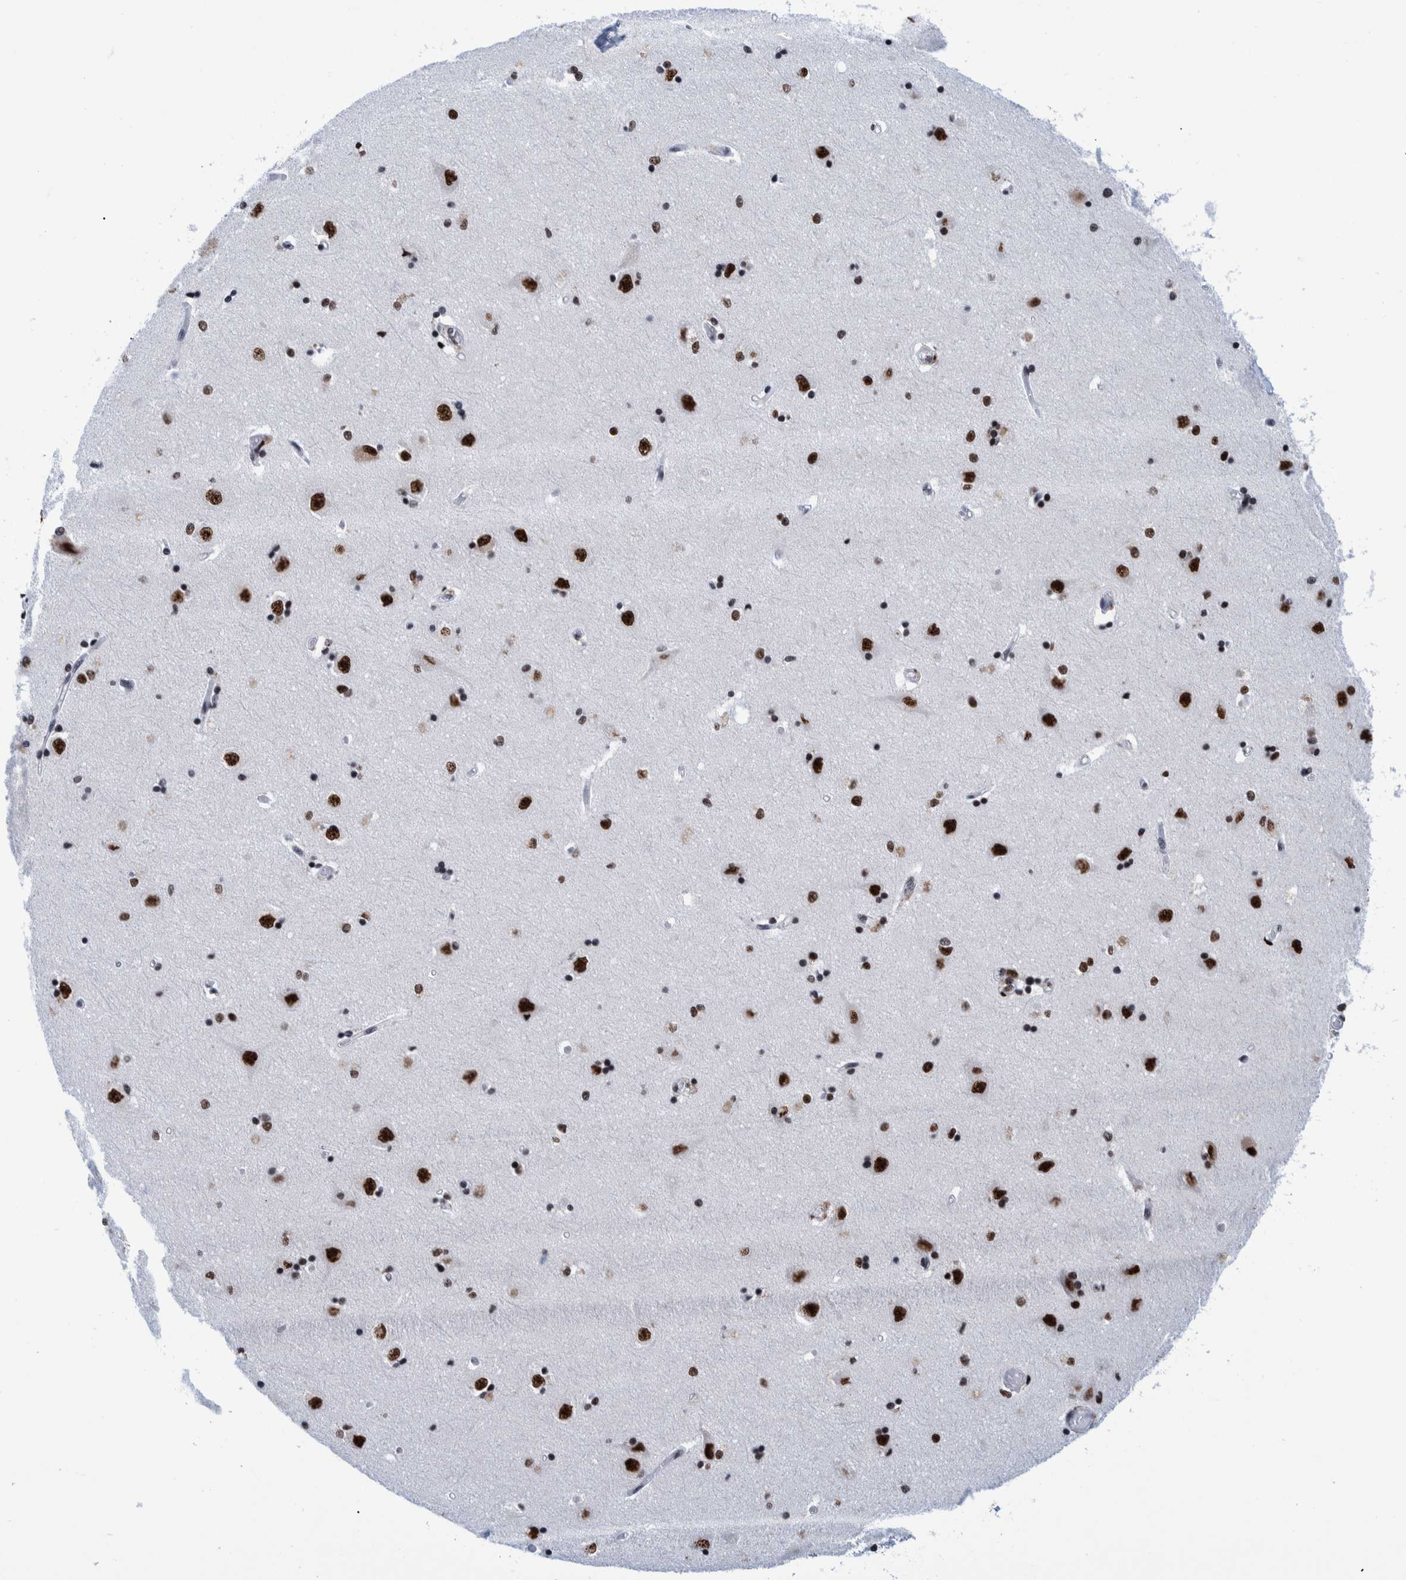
{"staining": {"intensity": "moderate", "quantity": ">75%", "location": "nuclear"}, "tissue": "hippocampus", "cell_type": "Glial cells", "image_type": "normal", "snomed": [{"axis": "morphology", "description": "Normal tissue, NOS"}, {"axis": "topography", "description": "Hippocampus"}], "caption": "An image of human hippocampus stained for a protein shows moderate nuclear brown staining in glial cells. Immunohistochemistry (ihc) stains the protein in brown and the nuclei are stained blue.", "gene": "EFTUD2", "patient": {"sex": "male", "age": 45}}